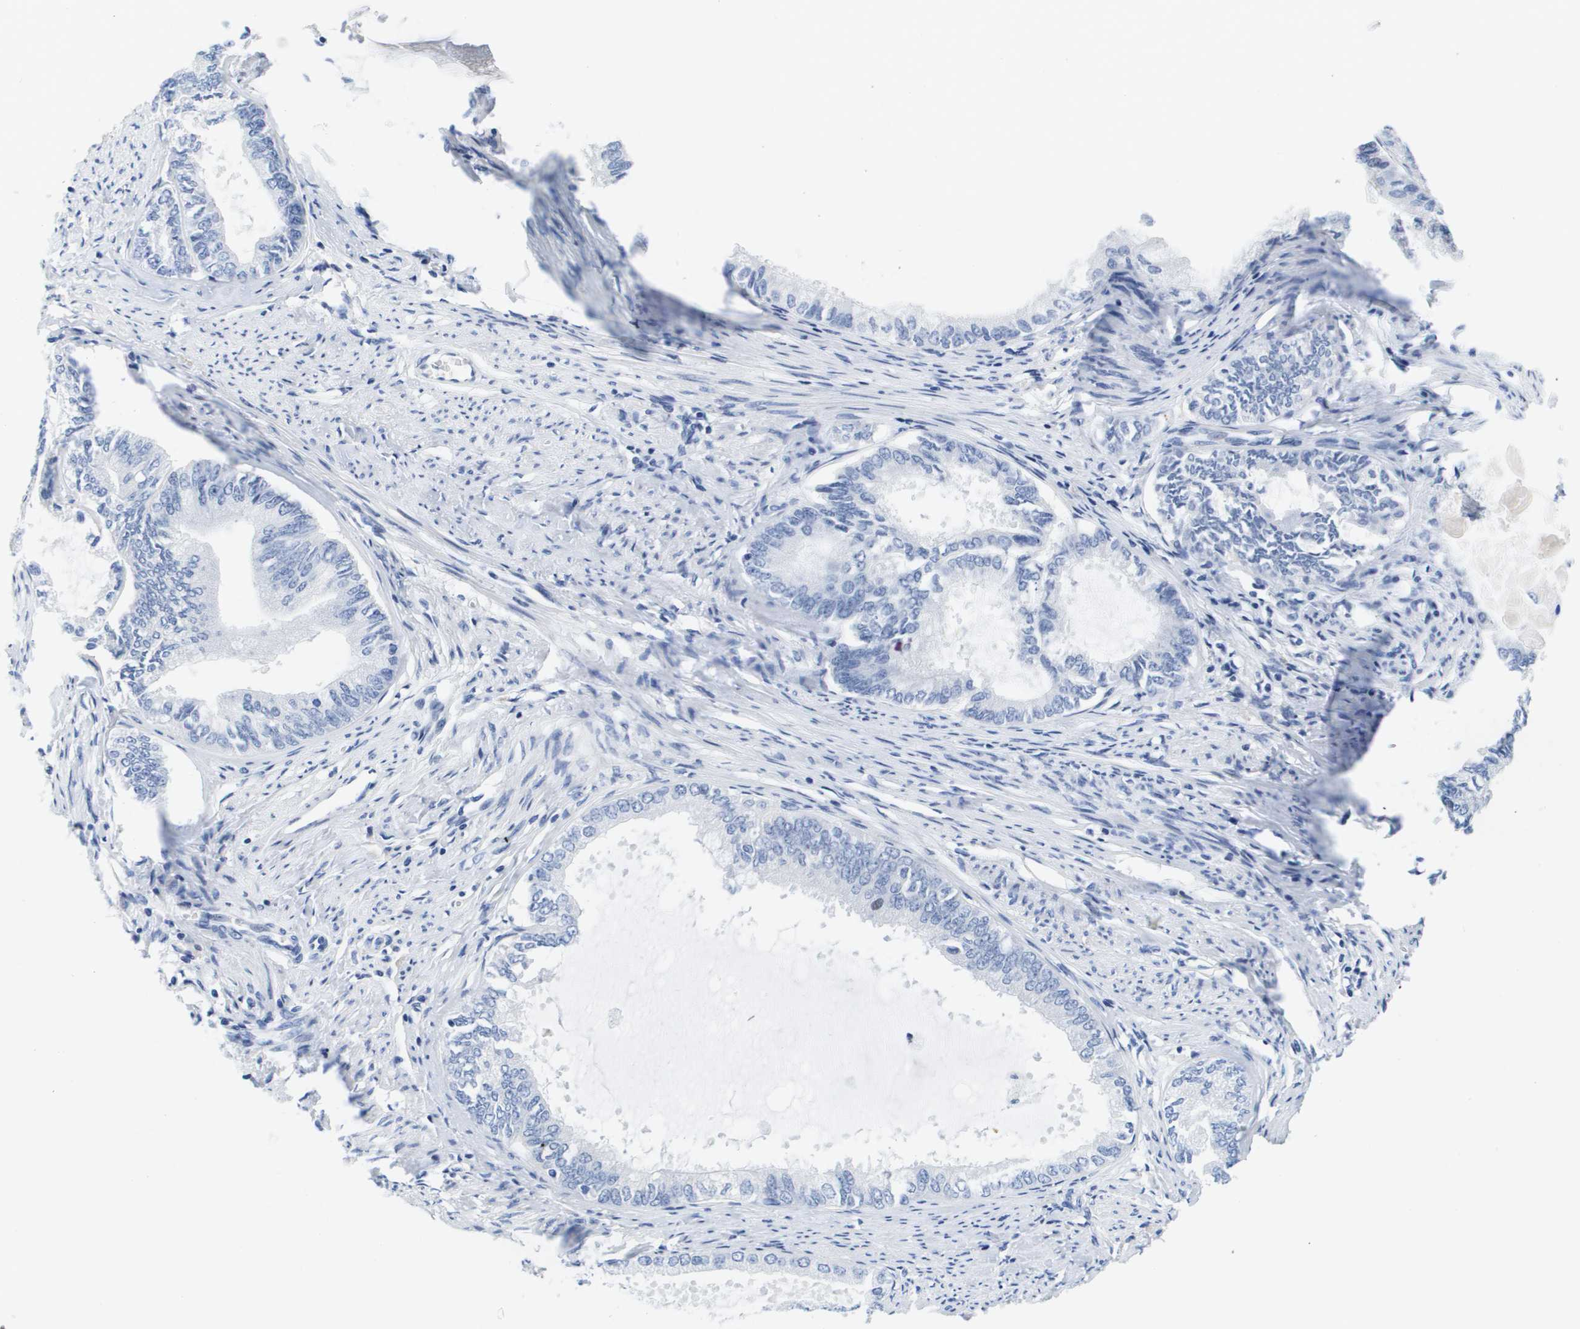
{"staining": {"intensity": "negative", "quantity": "none", "location": "none"}, "tissue": "endometrial cancer", "cell_type": "Tumor cells", "image_type": "cancer", "snomed": [{"axis": "morphology", "description": "Adenocarcinoma, NOS"}, {"axis": "topography", "description": "Endometrium"}], "caption": "Immunohistochemistry micrograph of neoplastic tissue: human endometrial cancer (adenocarcinoma) stained with DAB exhibits no significant protein staining in tumor cells.", "gene": "HMOX1", "patient": {"sex": "female", "age": 86}}